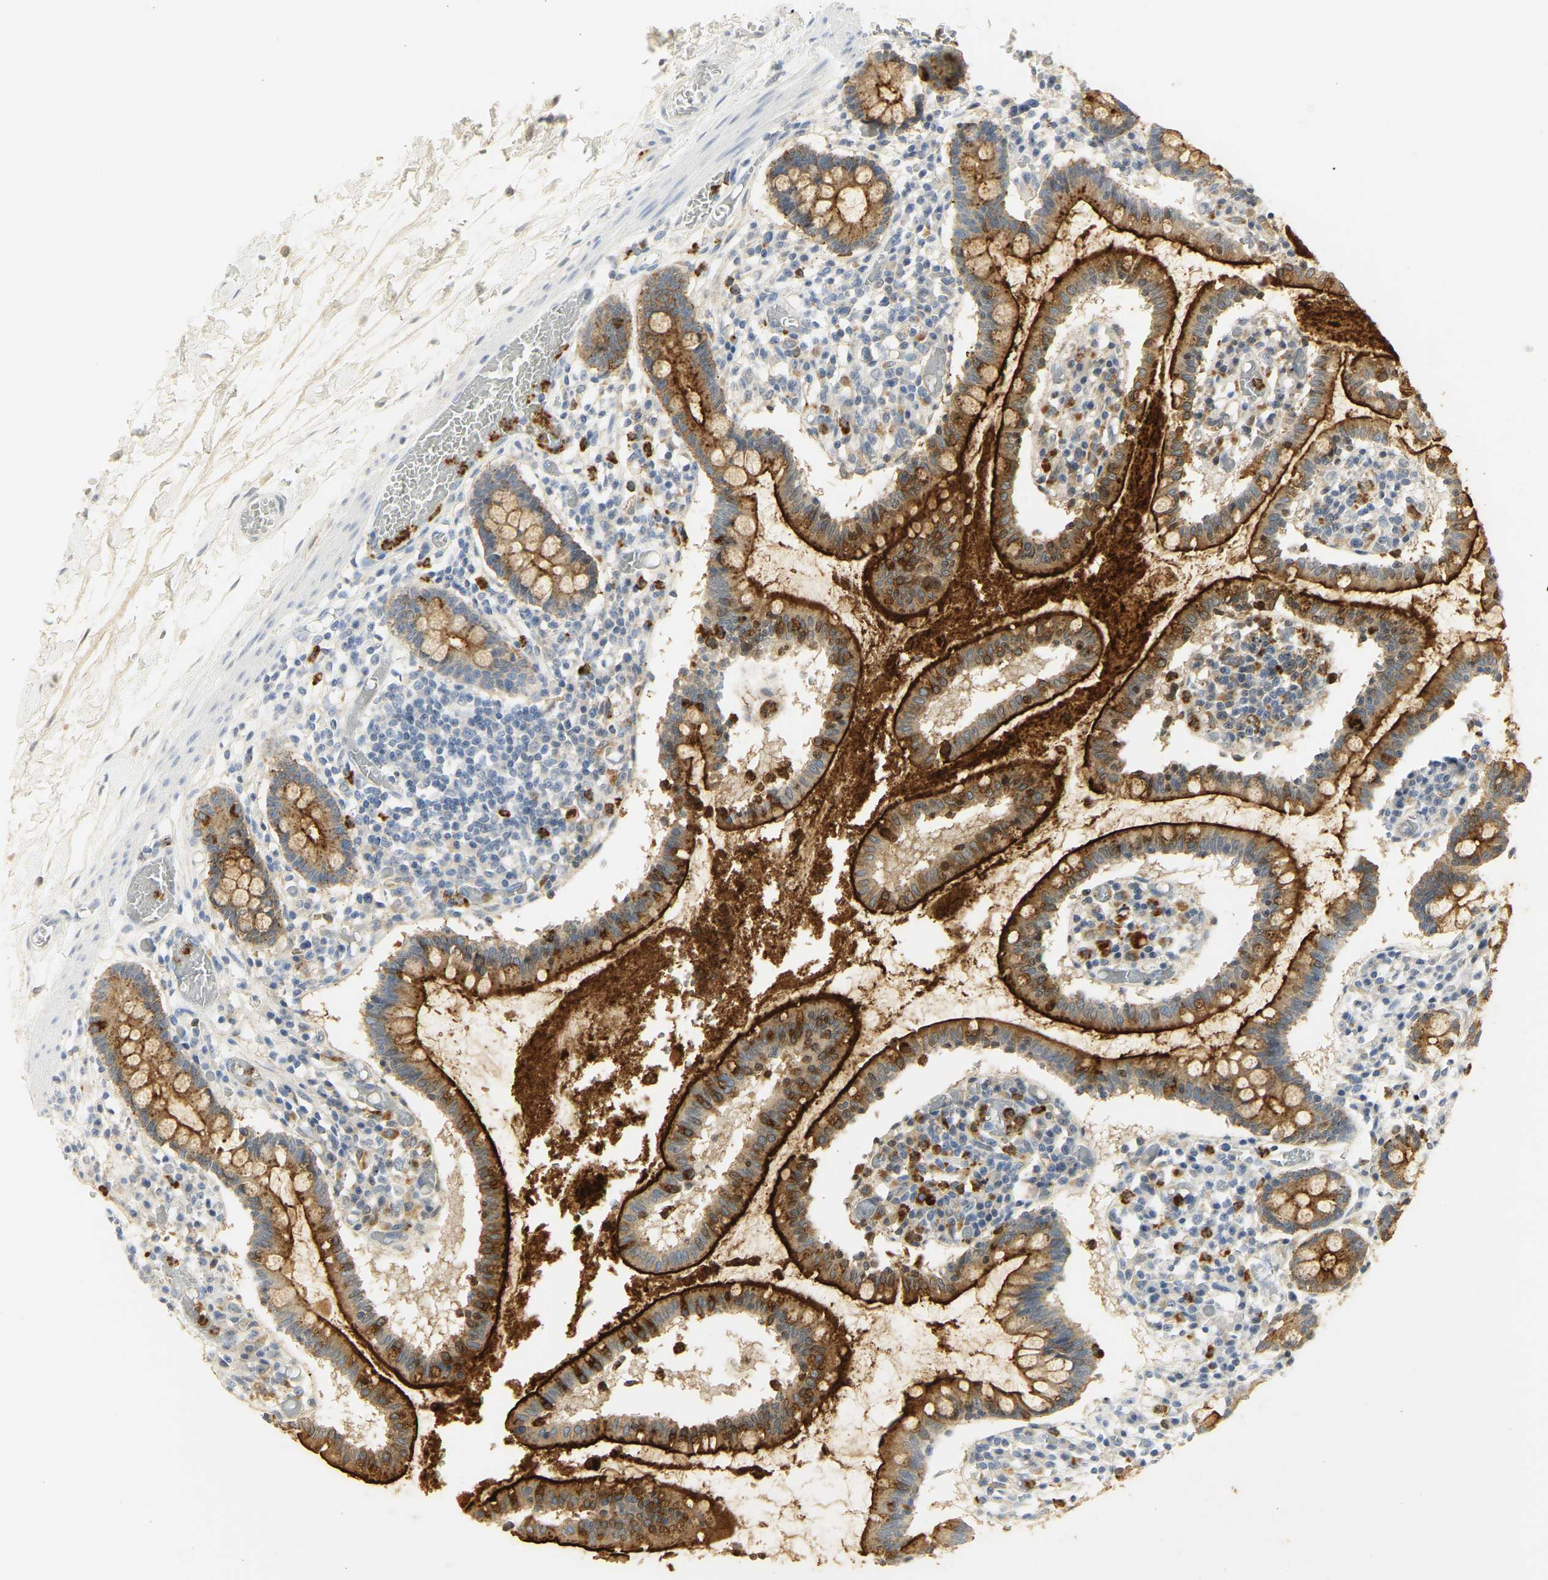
{"staining": {"intensity": "strong", "quantity": ">75%", "location": "cytoplasmic/membranous"}, "tissue": "small intestine", "cell_type": "Glandular cells", "image_type": "normal", "snomed": [{"axis": "morphology", "description": "Normal tissue, NOS"}, {"axis": "topography", "description": "Small intestine"}], "caption": "DAB immunohistochemical staining of benign small intestine shows strong cytoplasmic/membranous protein positivity in about >75% of glandular cells.", "gene": "CEACAM5", "patient": {"sex": "female", "age": 61}}